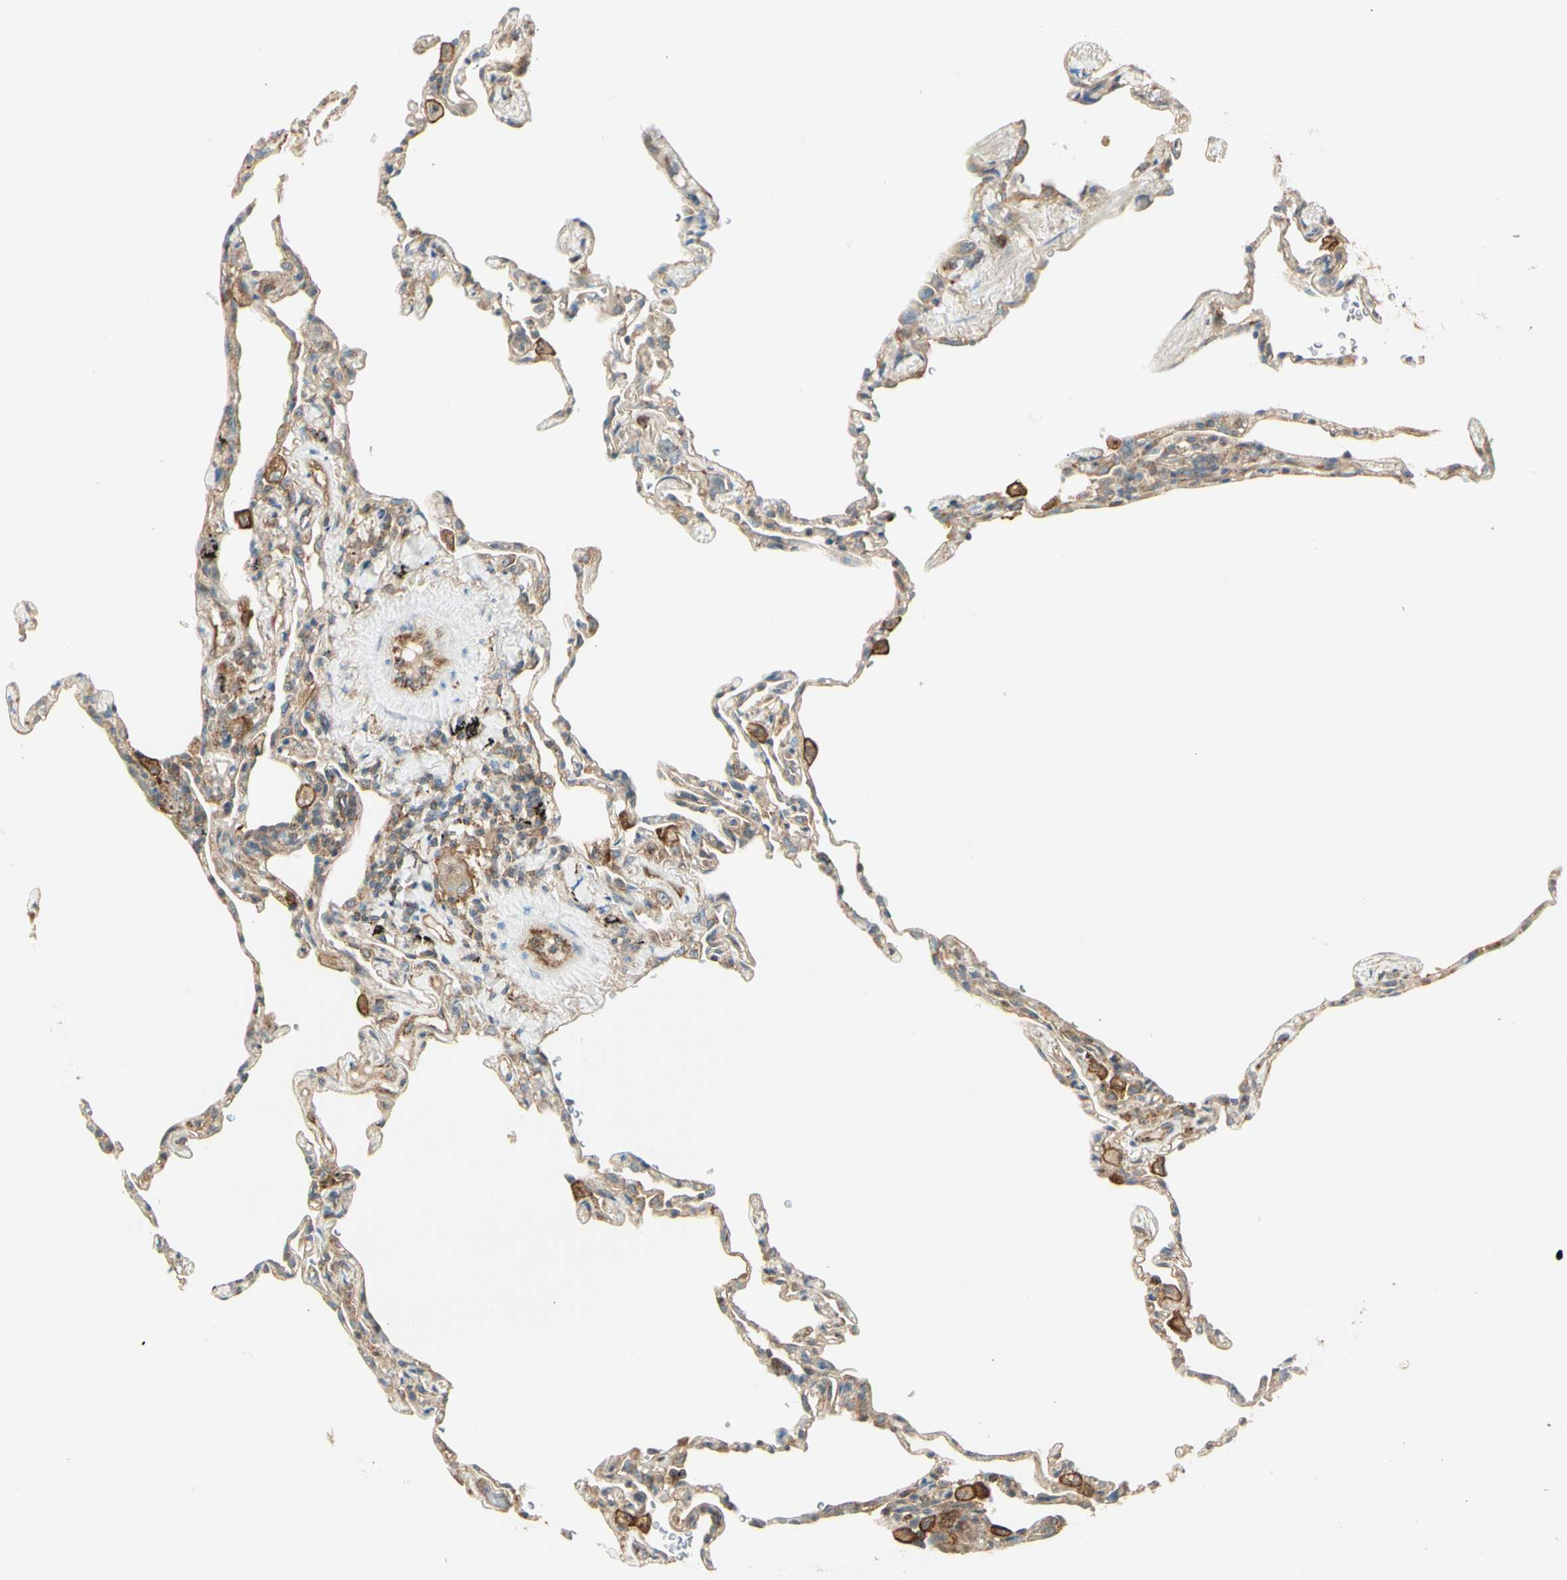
{"staining": {"intensity": "weak", "quantity": ">75%", "location": "cytoplasmic/membranous"}, "tissue": "lung", "cell_type": "Alveolar cells", "image_type": "normal", "snomed": [{"axis": "morphology", "description": "Normal tissue, NOS"}, {"axis": "topography", "description": "Lung"}], "caption": "An immunohistochemistry (IHC) image of benign tissue is shown. Protein staining in brown highlights weak cytoplasmic/membranous positivity in lung within alveolar cells.", "gene": "AGFG1", "patient": {"sex": "male", "age": 59}}